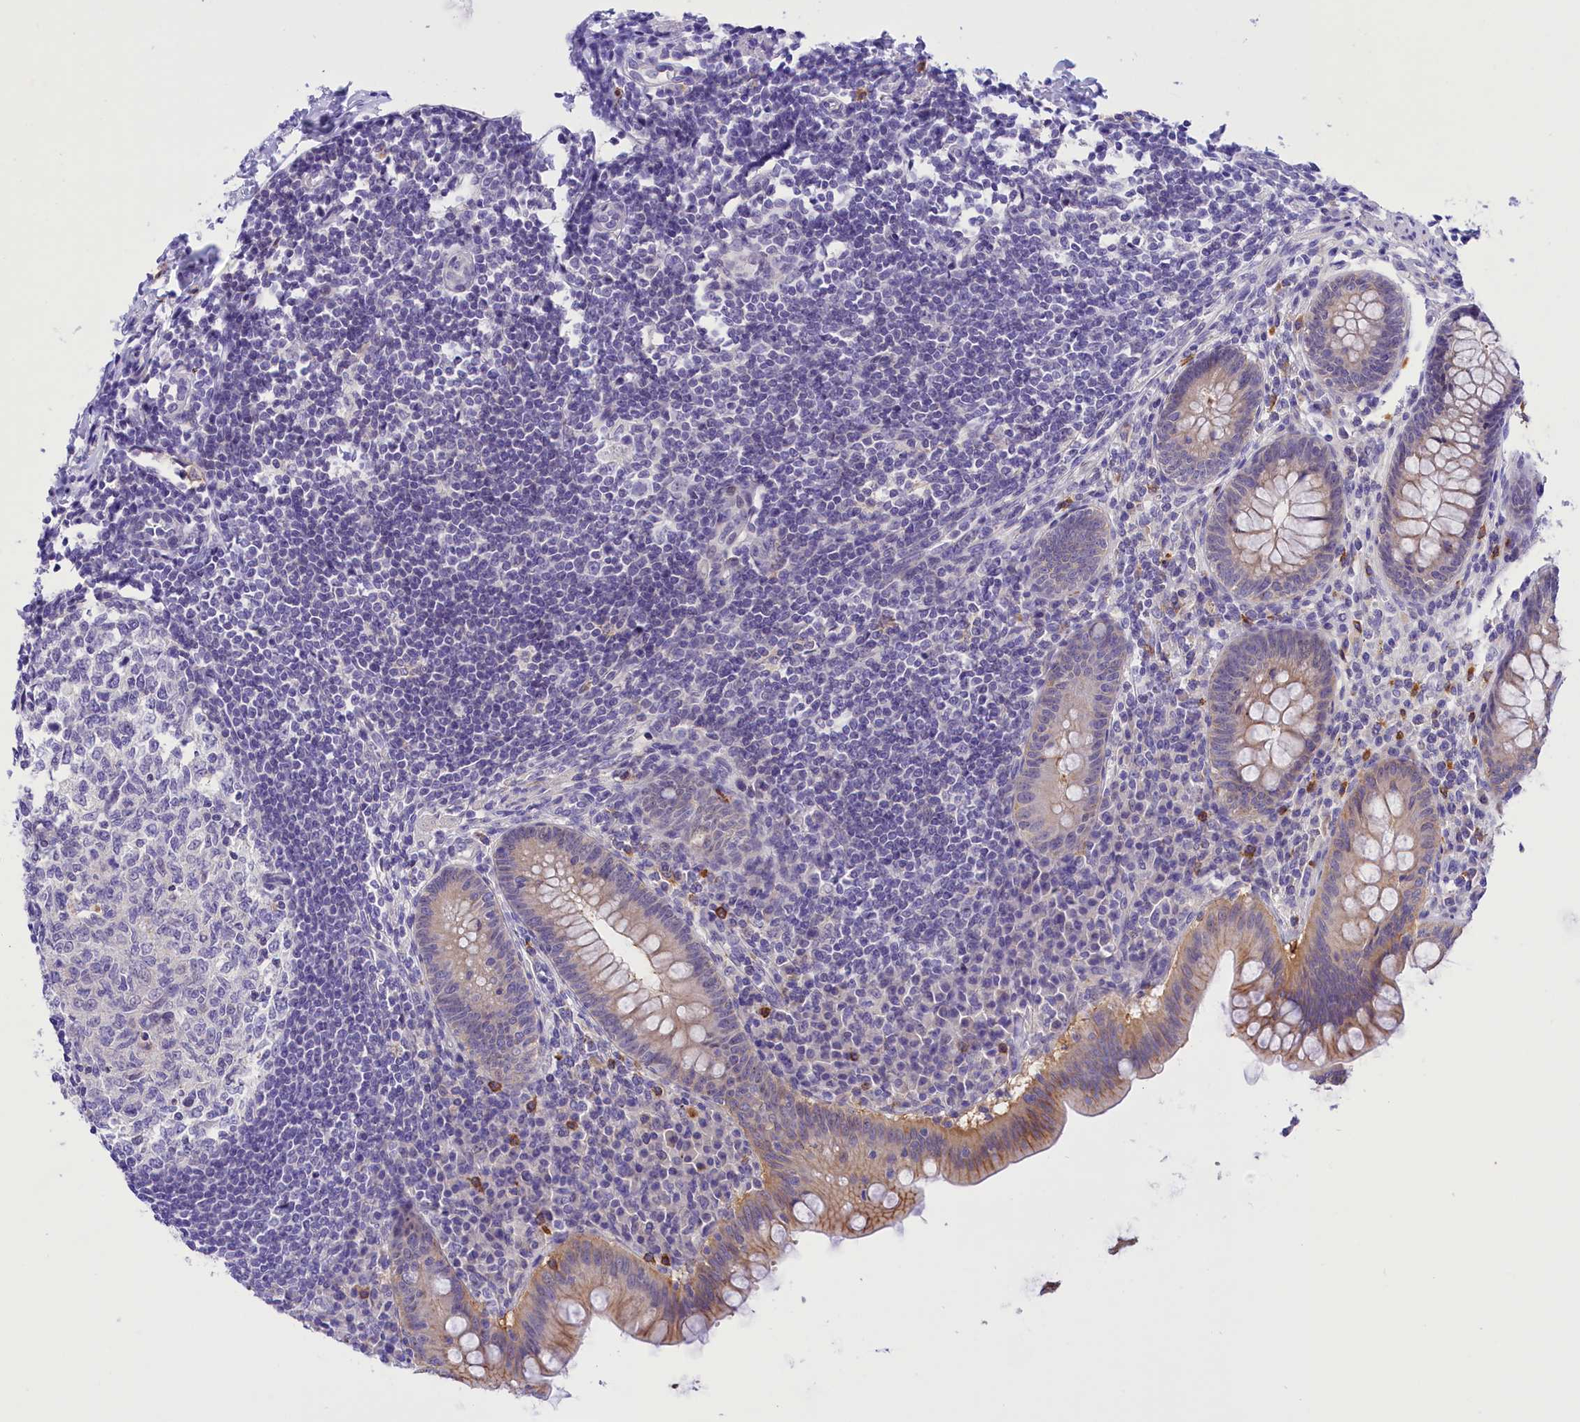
{"staining": {"intensity": "moderate", "quantity": ">75%", "location": "cytoplasmic/membranous"}, "tissue": "appendix", "cell_type": "Glandular cells", "image_type": "normal", "snomed": [{"axis": "morphology", "description": "Normal tissue, NOS"}, {"axis": "topography", "description": "Appendix"}], "caption": "Protein expression analysis of benign appendix reveals moderate cytoplasmic/membranous expression in approximately >75% of glandular cells.", "gene": "COL6A5", "patient": {"sex": "female", "age": 33}}